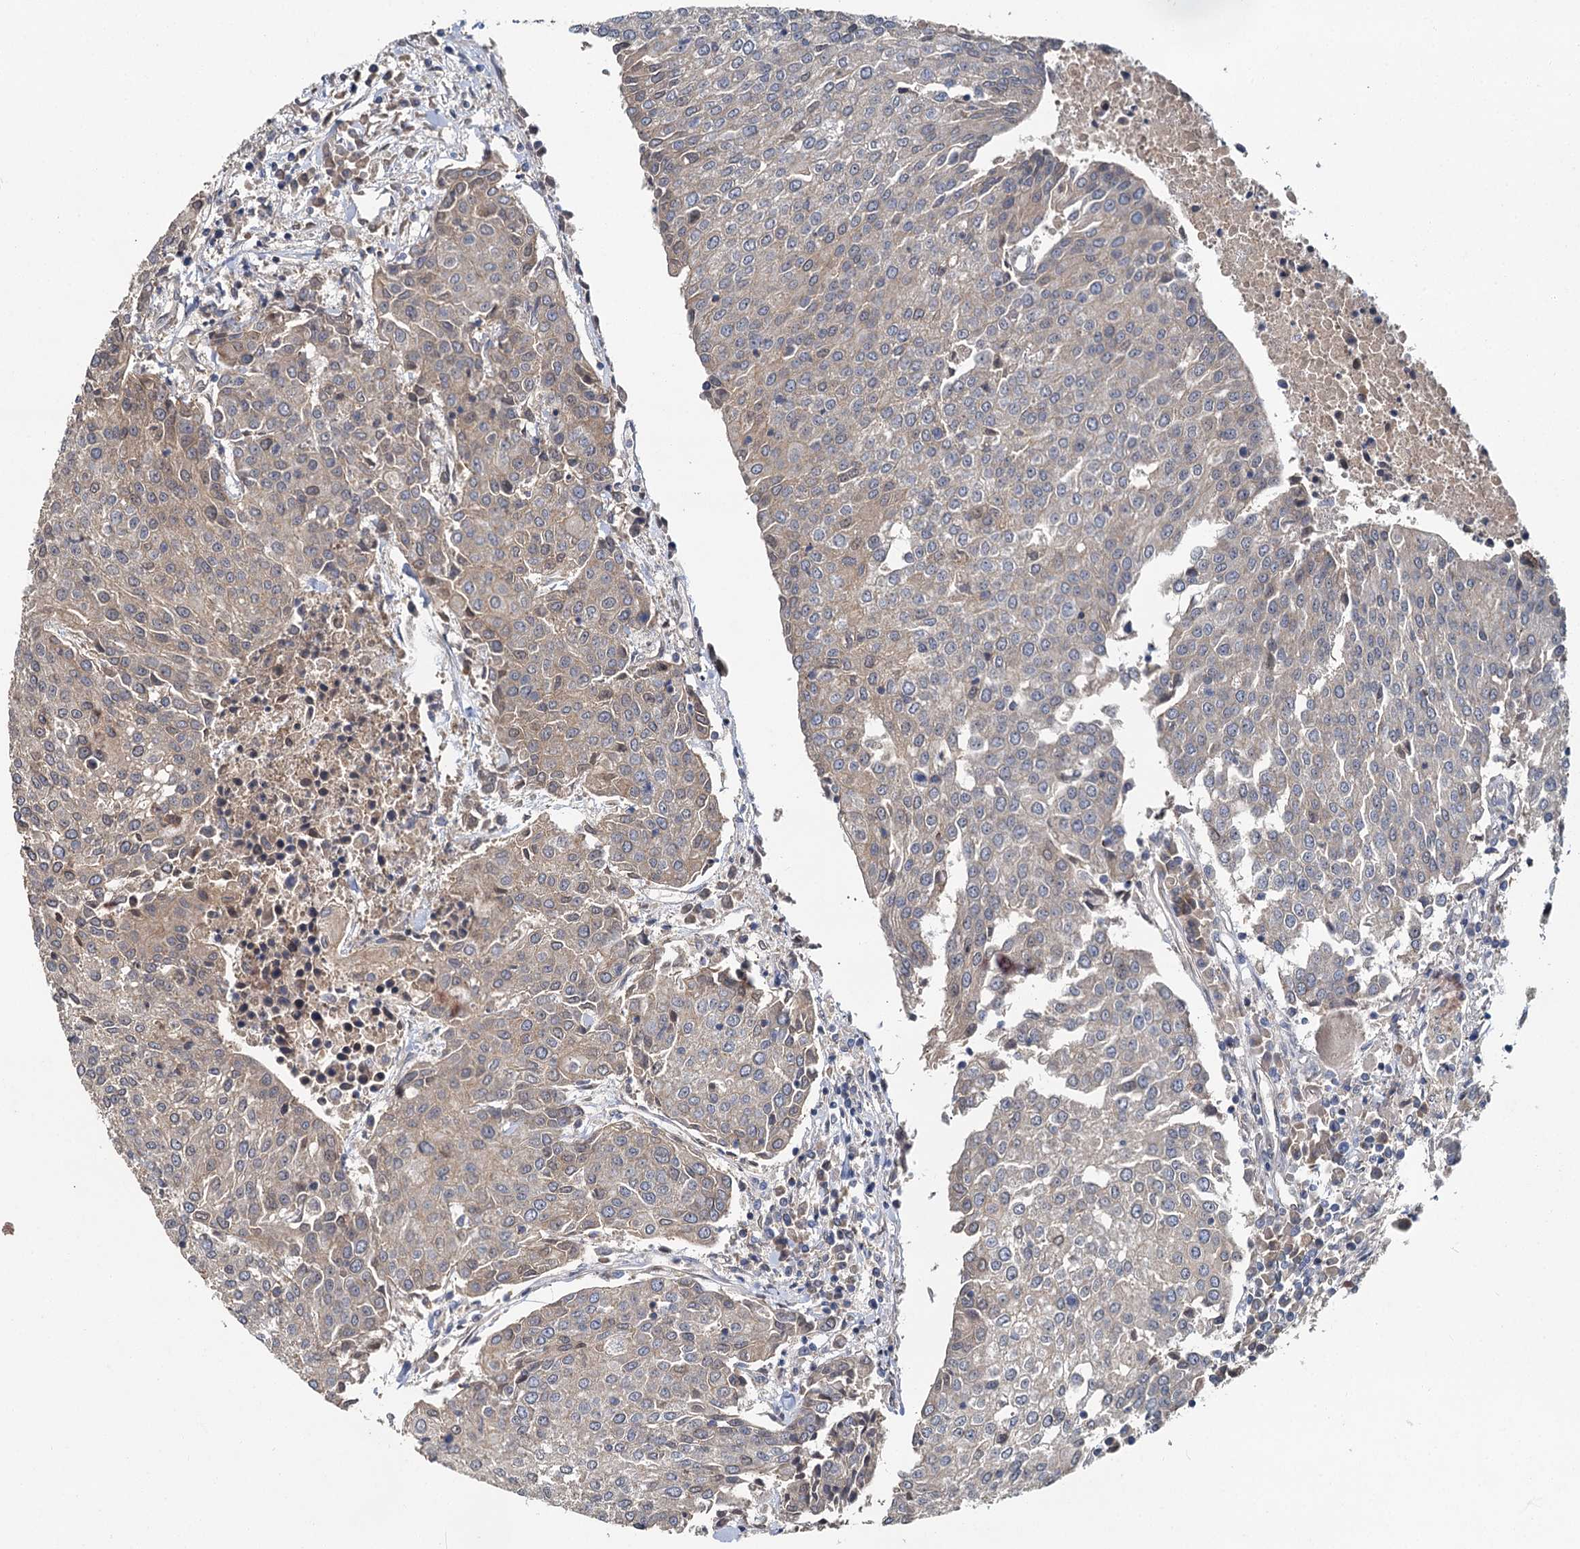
{"staining": {"intensity": "weak", "quantity": "<25%", "location": "cytoplasmic/membranous"}, "tissue": "urothelial cancer", "cell_type": "Tumor cells", "image_type": "cancer", "snomed": [{"axis": "morphology", "description": "Urothelial carcinoma, High grade"}, {"axis": "topography", "description": "Urinary bladder"}], "caption": "Photomicrograph shows no protein positivity in tumor cells of urothelial carcinoma (high-grade) tissue. Nuclei are stained in blue.", "gene": "ZNF324", "patient": {"sex": "female", "age": 85}}